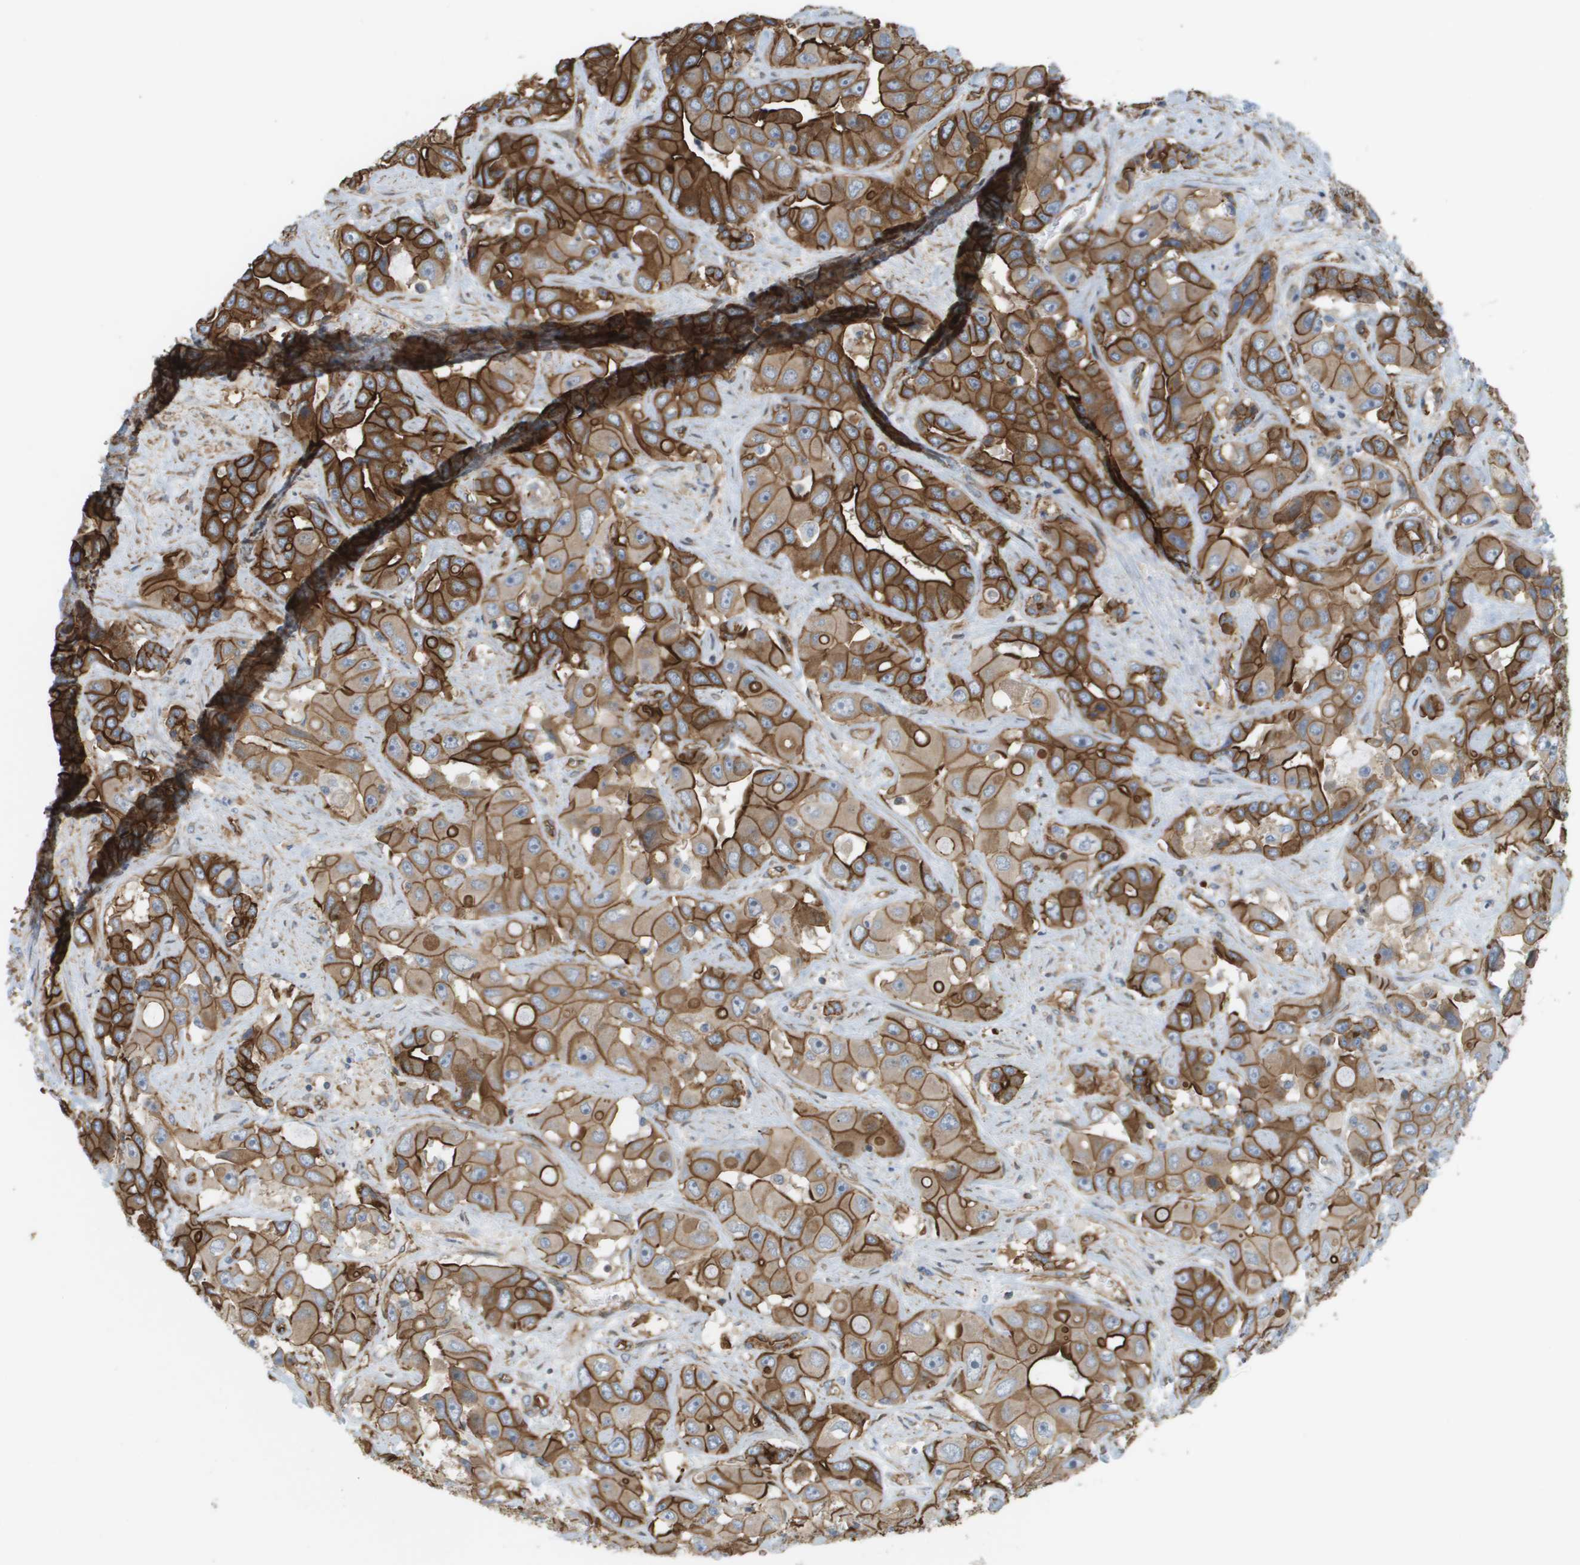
{"staining": {"intensity": "strong", "quantity": ">75%", "location": "cytoplasmic/membranous"}, "tissue": "liver cancer", "cell_type": "Tumor cells", "image_type": "cancer", "snomed": [{"axis": "morphology", "description": "Cholangiocarcinoma"}, {"axis": "topography", "description": "Liver"}], "caption": "Strong cytoplasmic/membranous protein expression is present in about >75% of tumor cells in liver cholangiocarcinoma.", "gene": "SGMS2", "patient": {"sex": "female", "age": 52}}